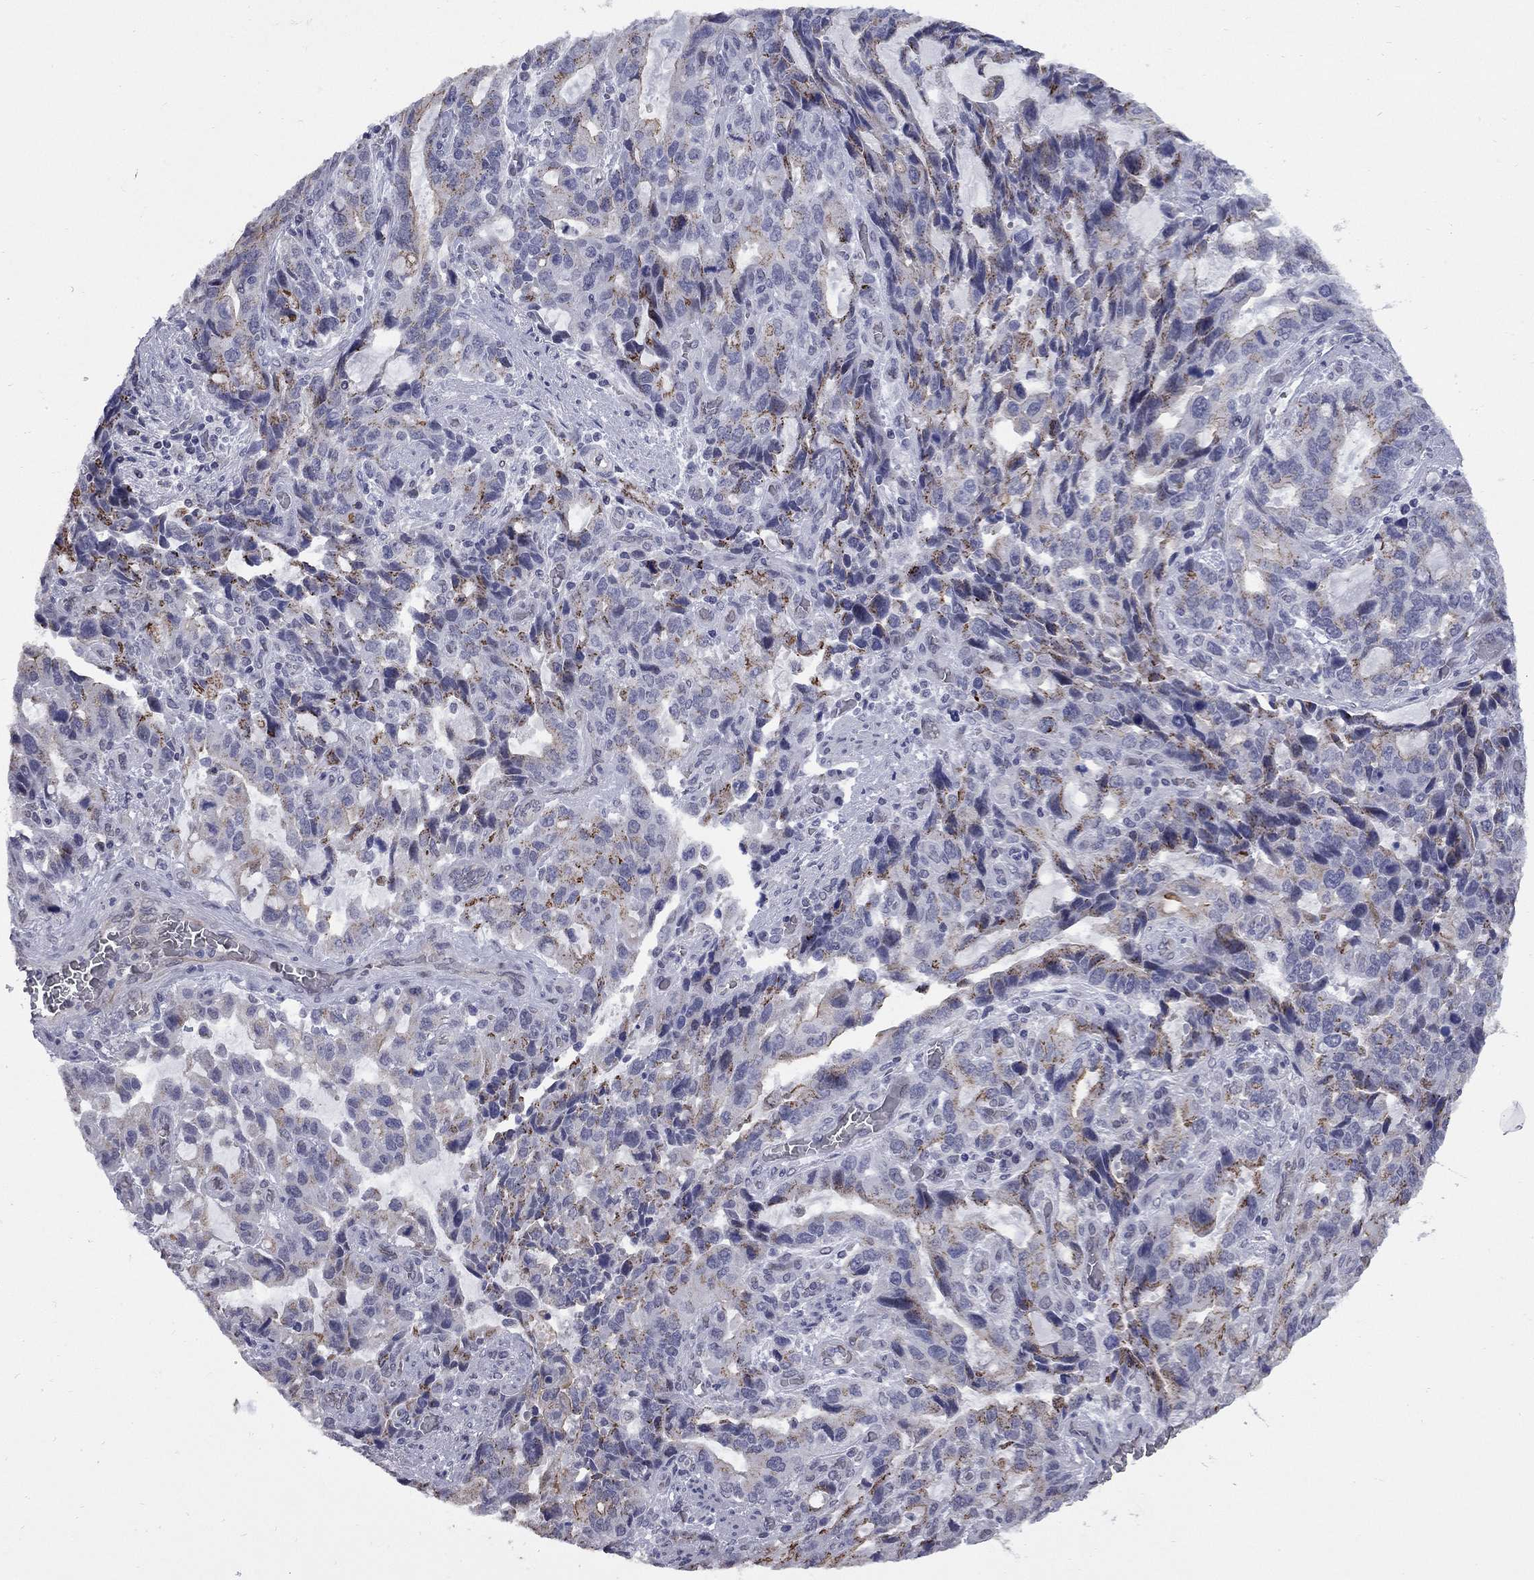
{"staining": {"intensity": "strong", "quantity": "<25%", "location": "cytoplasmic/membranous"}, "tissue": "stomach cancer", "cell_type": "Tumor cells", "image_type": "cancer", "snomed": [{"axis": "morphology", "description": "Adenocarcinoma, NOS"}, {"axis": "topography", "description": "Stomach, upper"}], "caption": "Human stomach cancer (adenocarcinoma) stained with a protein marker exhibits strong staining in tumor cells.", "gene": "HTR4", "patient": {"sex": "male", "age": 85}}